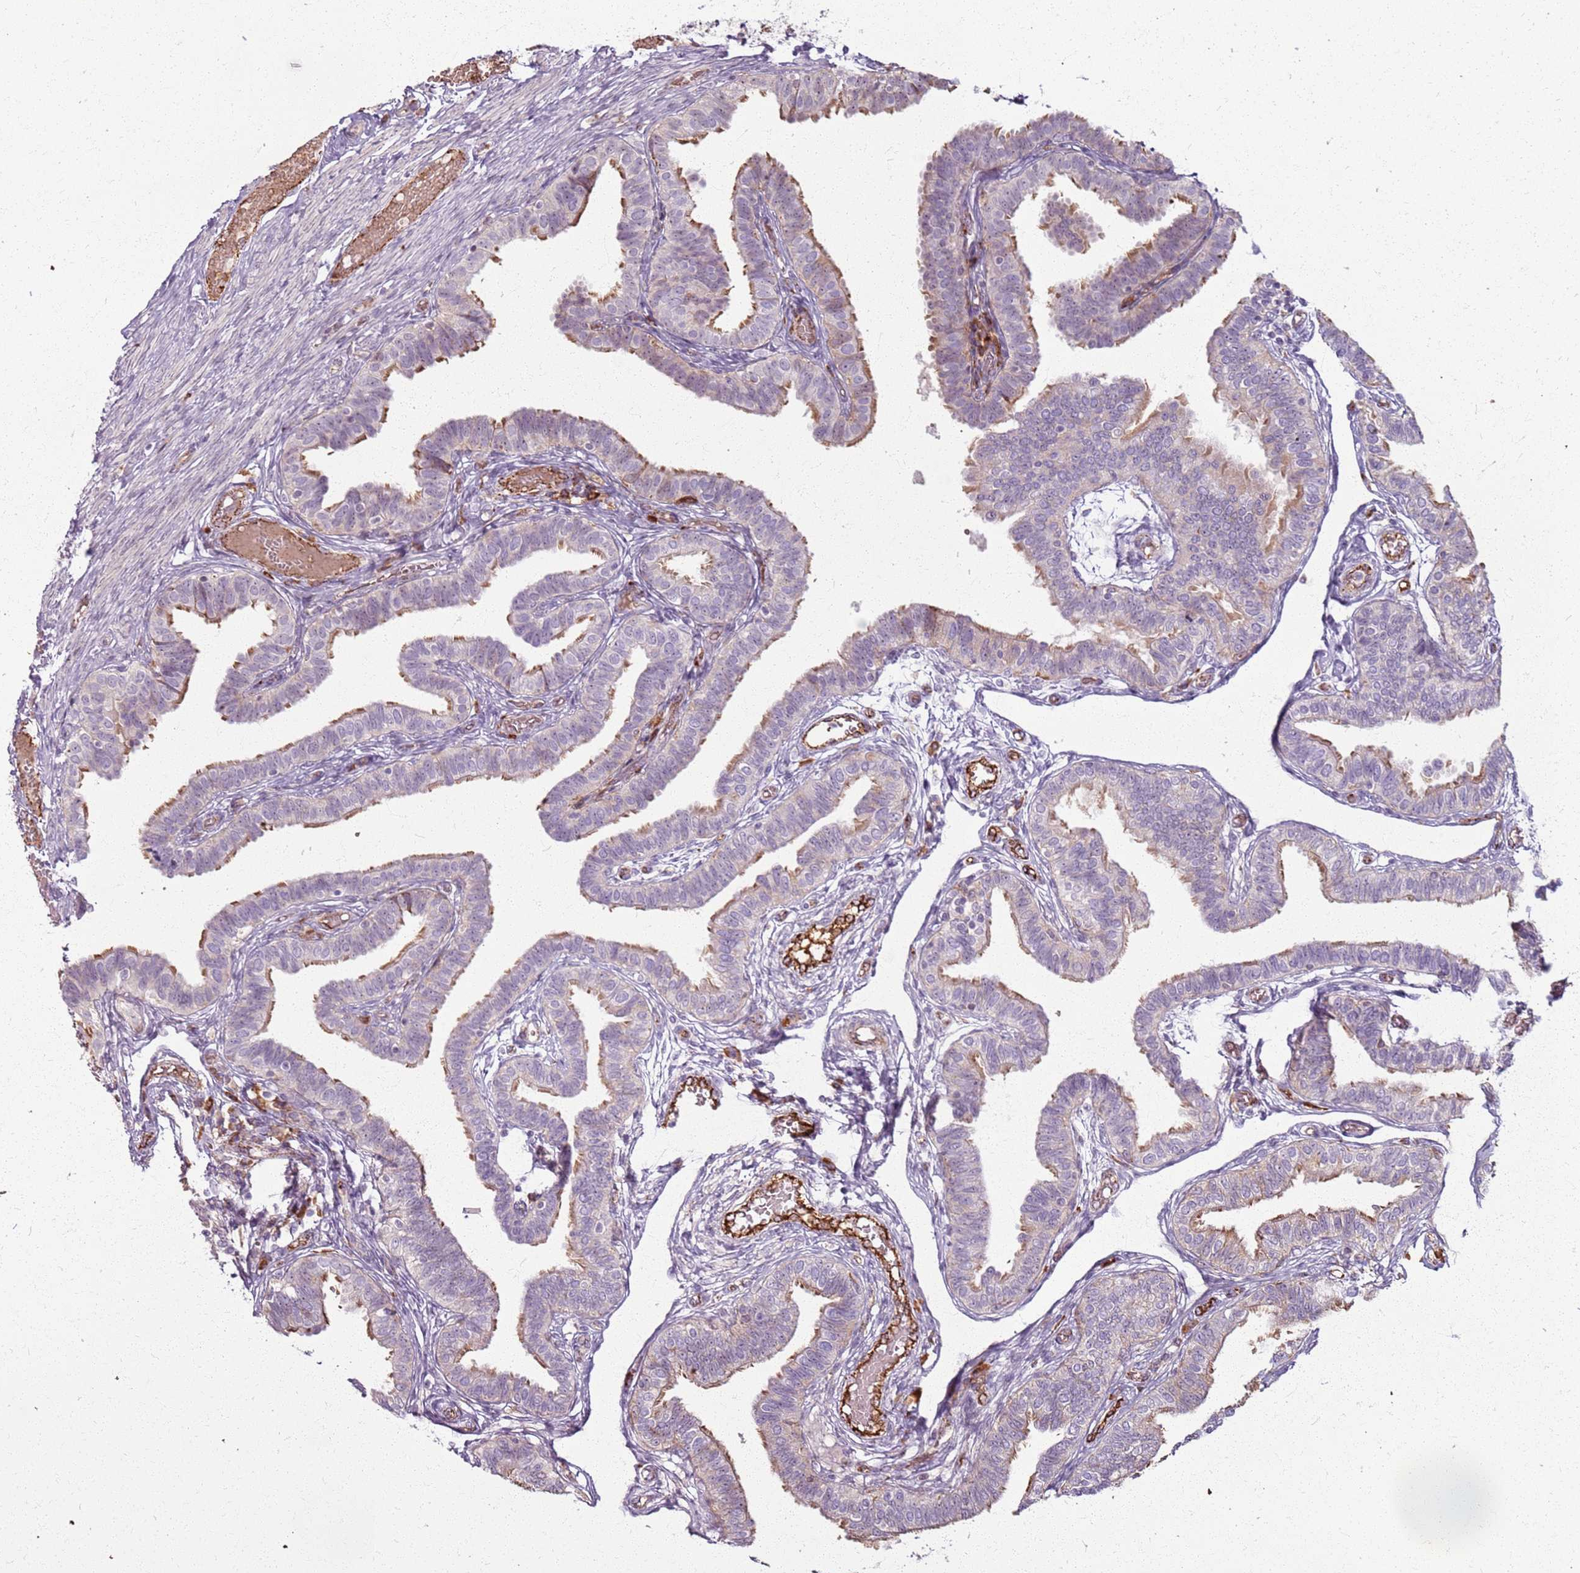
{"staining": {"intensity": "moderate", "quantity": "25%-75%", "location": "cytoplasmic/membranous,nuclear"}, "tissue": "fallopian tube", "cell_type": "Glandular cells", "image_type": "normal", "snomed": [{"axis": "morphology", "description": "Normal tissue, NOS"}, {"axis": "topography", "description": "Fallopian tube"}], "caption": "Human fallopian tube stained for a protein (brown) exhibits moderate cytoplasmic/membranous,nuclear positive positivity in approximately 25%-75% of glandular cells.", "gene": "KRI1", "patient": {"sex": "female", "age": 39}}